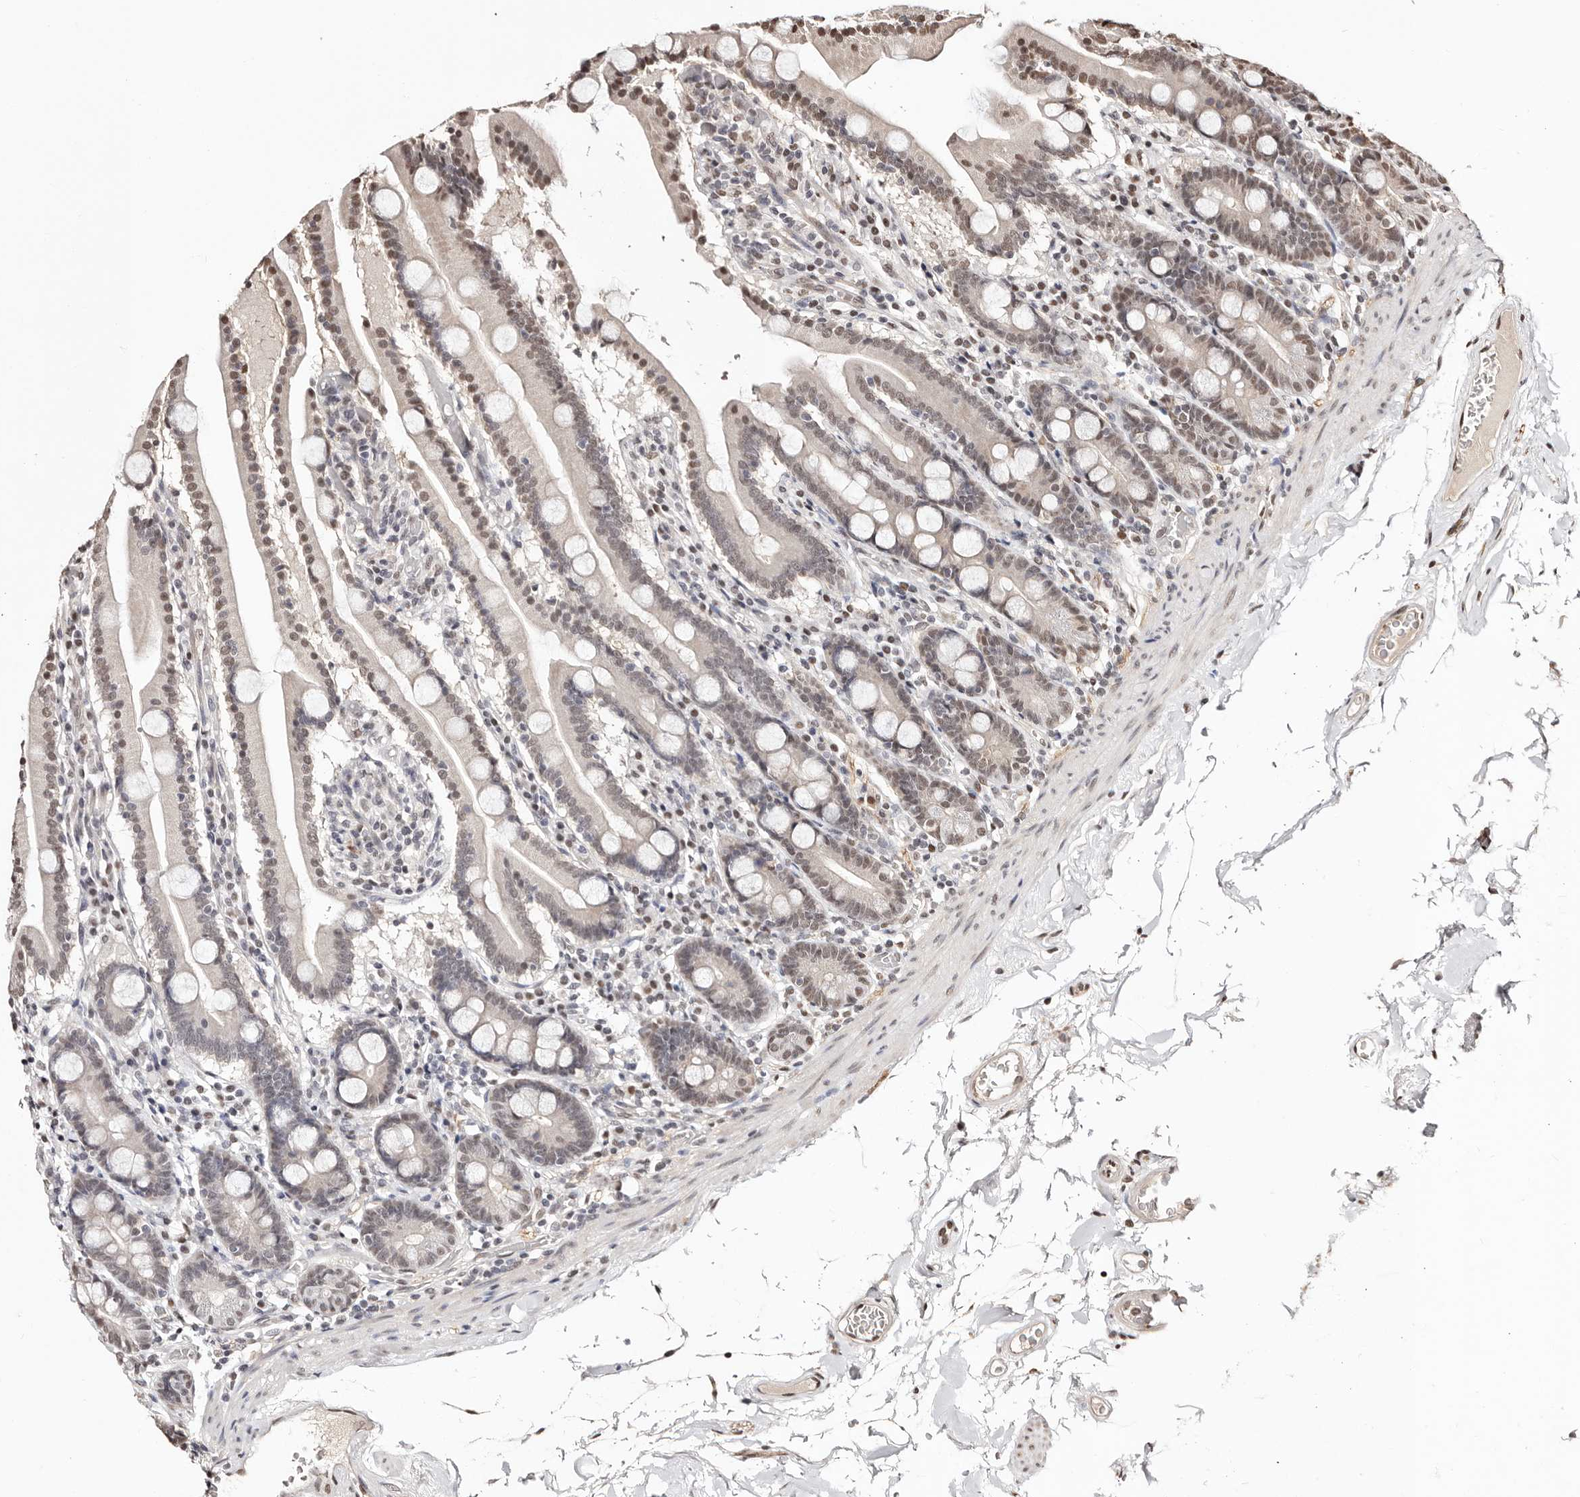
{"staining": {"intensity": "moderate", "quantity": "25%-75%", "location": "nuclear"}, "tissue": "duodenum", "cell_type": "Glandular cells", "image_type": "normal", "snomed": [{"axis": "morphology", "description": "Normal tissue, NOS"}, {"axis": "topography", "description": "Duodenum"}], "caption": "Immunohistochemistry photomicrograph of benign duodenum: duodenum stained using IHC exhibits medium levels of moderate protein expression localized specifically in the nuclear of glandular cells, appearing as a nuclear brown color.", "gene": "BICRAL", "patient": {"sex": "male", "age": 55}}